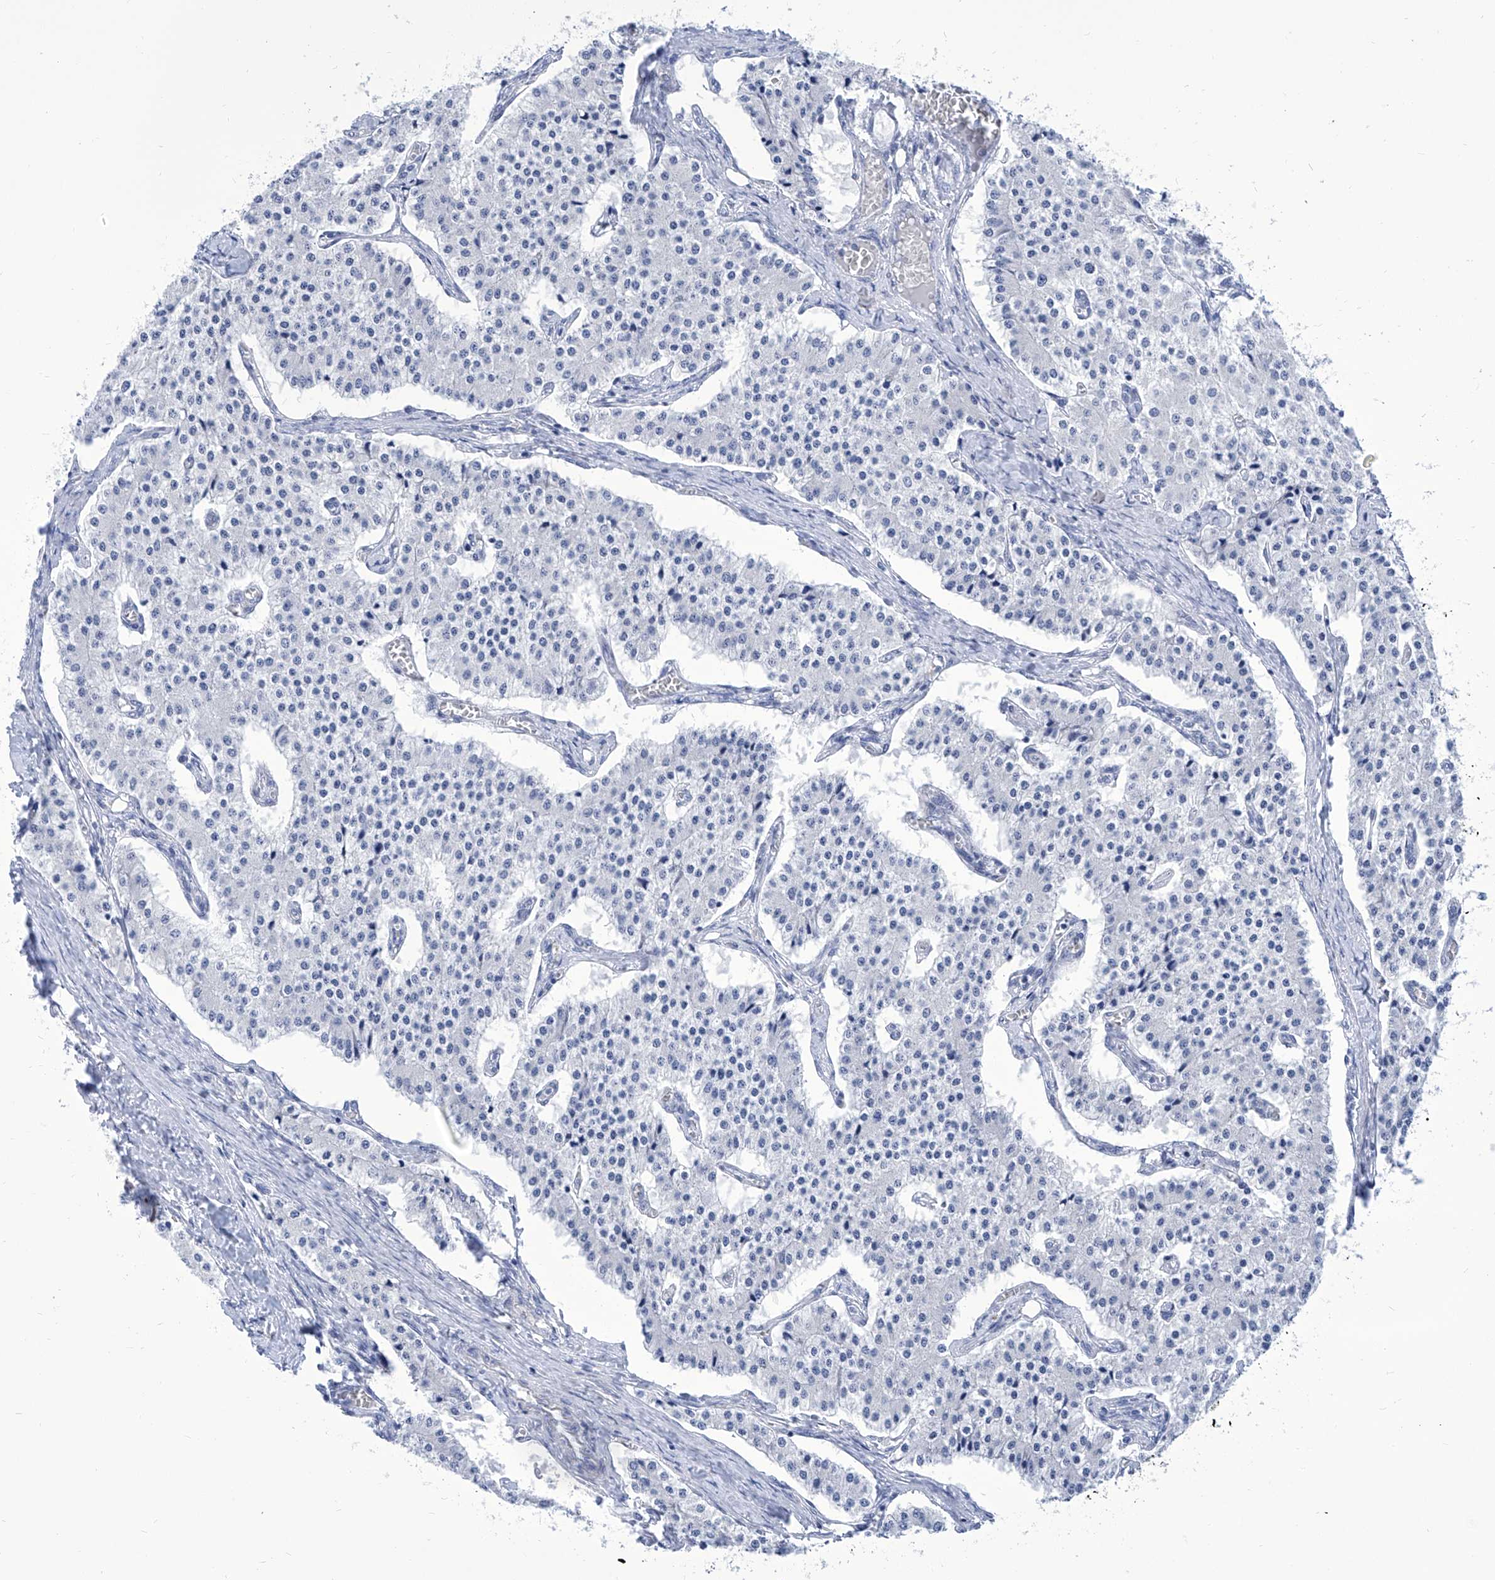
{"staining": {"intensity": "negative", "quantity": "none", "location": "none"}, "tissue": "carcinoid", "cell_type": "Tumor cells", "image_type": "cancer", "snomed": [{"axis": "morphology", "description": "Carcinoid, malignant, NOS"}, {"axis": "topography", "description": "Colon"}], "caption": "Tumor cells are negative for protein expression in human carcinoid (malignant). Brightfield microscopy of immunohistochemistry stained with DAB (3,3'-diaminobenzidine) (brown) and hematoxylin (blue), captured at high magnification.", "gene": "SART1", "patient": {"sex": "female", "age": 52}}